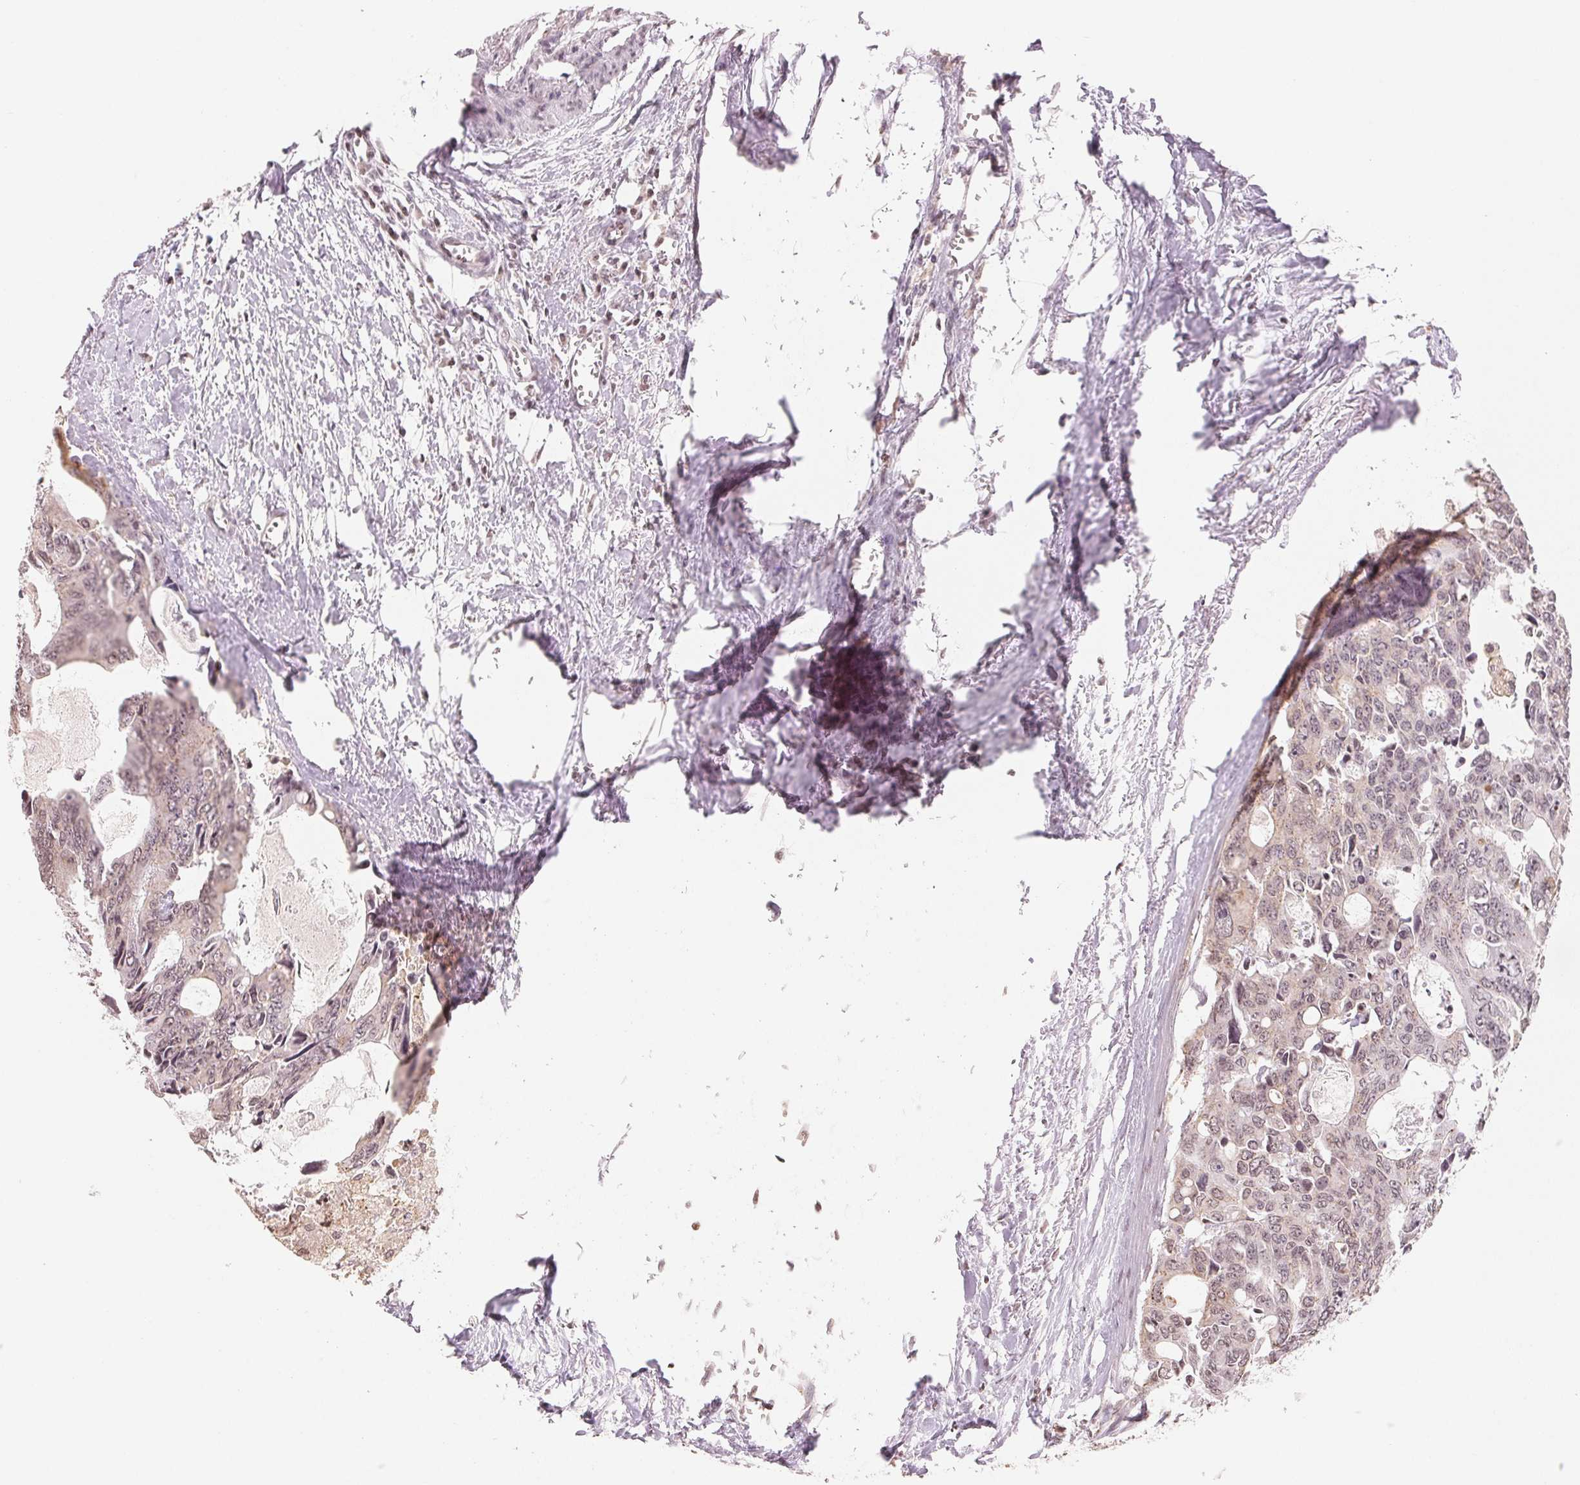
{"staining": {"intensity": "weak", "quantity": "25%-75%", "location": "cytoplasmic/membranous,nuclear"}, "tissue": "colorectal cancer", "cell_type": "Tumor cells", "image_type": "cancer", "snomed": [{"axis": "morphology", "description": "Adenocarcinoma, NOS"}, {"axis": "topography", "description": "Rectum"}], "caption": "An image showing weak cytoplasmic/membranous and nuclear positivity in about 25%-75% of tumor cells in adenocarcinoma (colorectal), as visualized by brown immunohistochemical staining.", "gene": "TBP", "patient": {"sex": "male", "age": 76}}